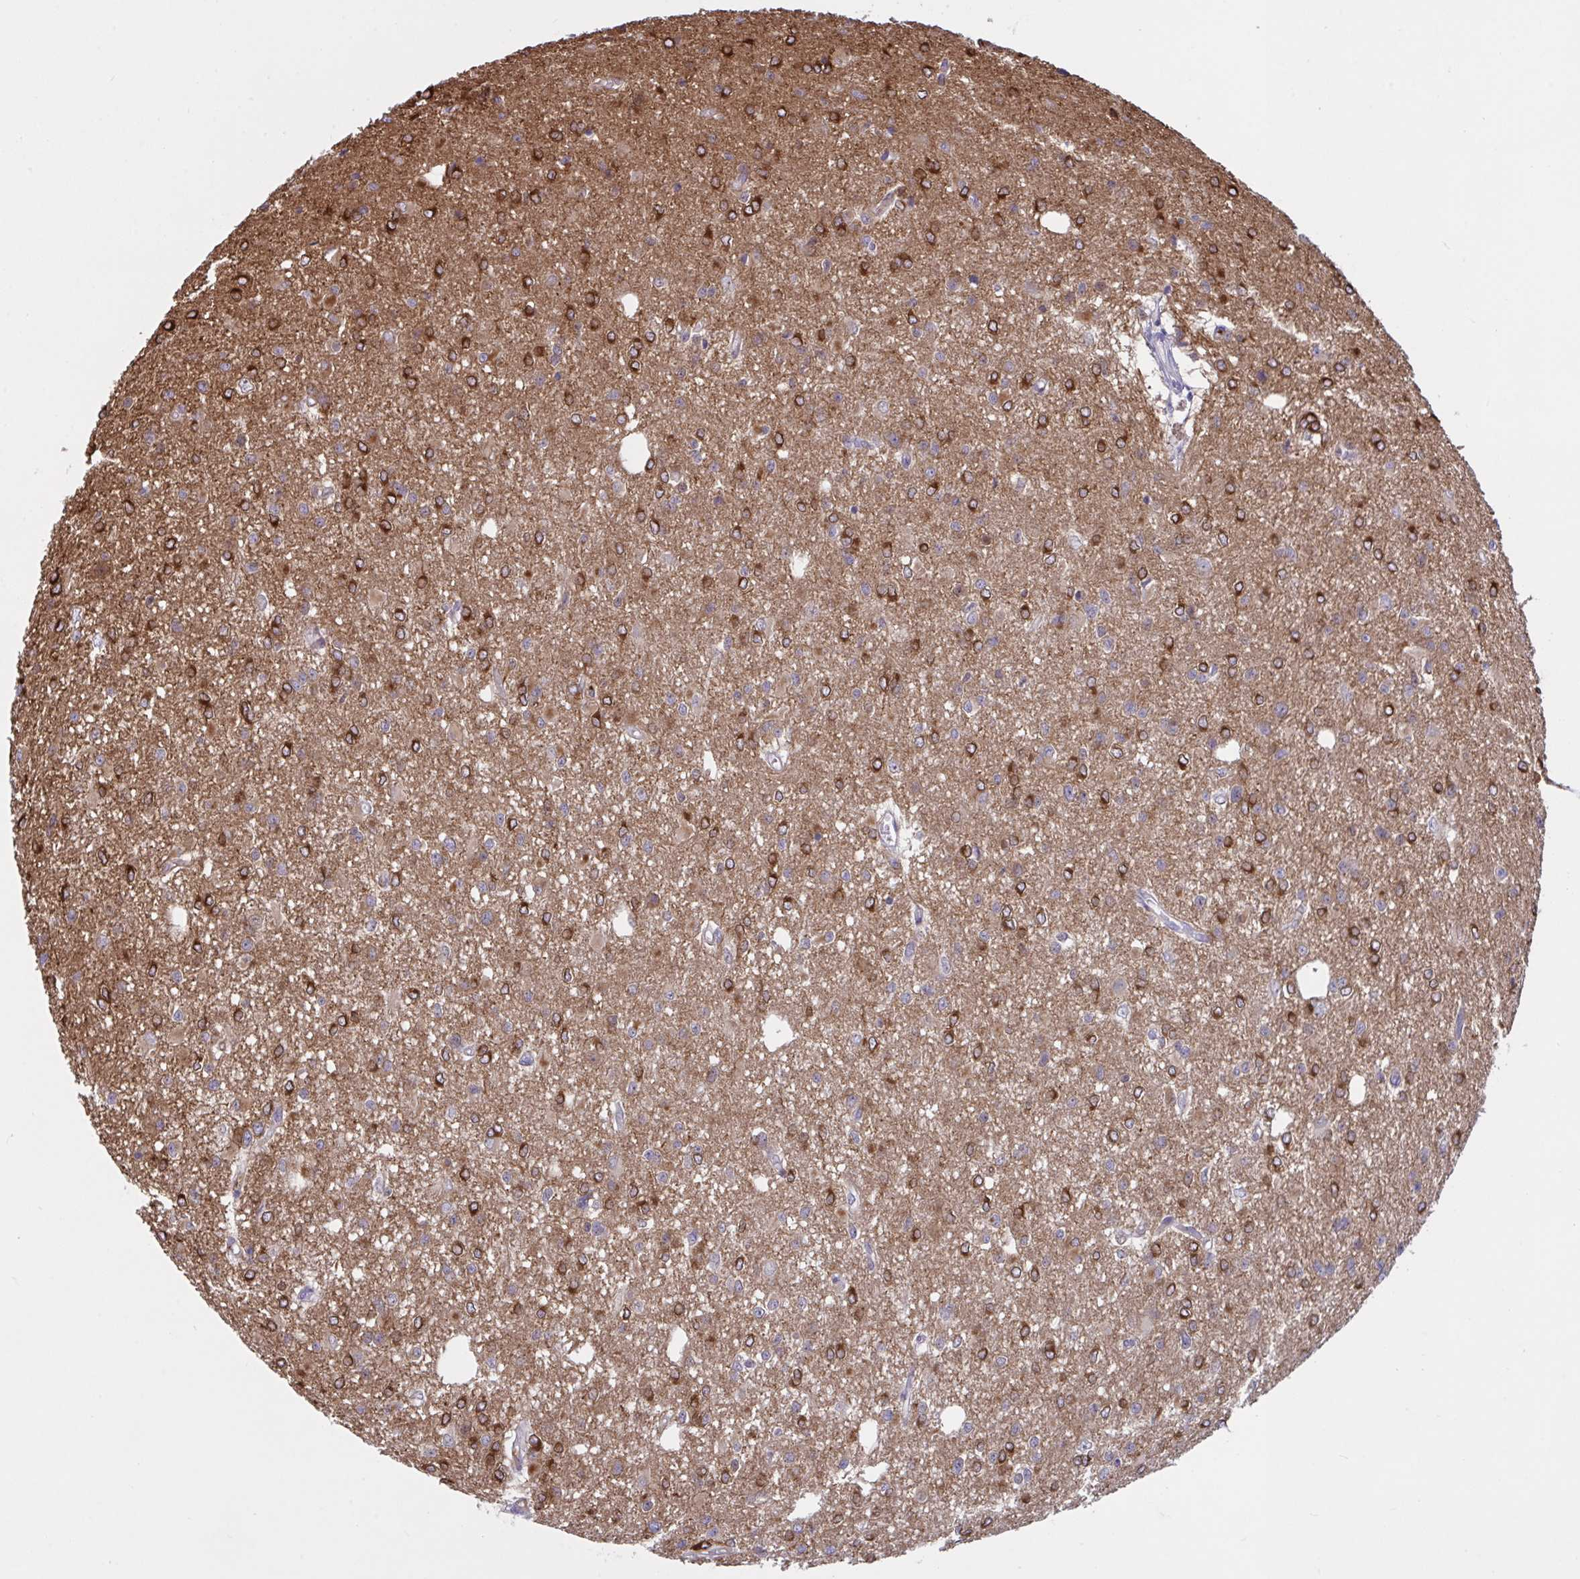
{"staining": {"intensity": "moderate", "quantity": ">75%", "location": "cytoplasmic/membranous"}, "tissue": "glioma", "cell_type": "Tumor cells", "image_type": "cancer", "snomed": [{"axis": "morphology", "description": "Glioma, malignant, Low grade"}, {"axis": "topography", "description": "Brain"}], "caption": "Glioma stained with DAB (3,3'-diaminobenzidine) immunohistochemistry displays medium levels of moderate cytoplasmic/membranous staining in approximately >75% of tumor cells.", "gene": "PRRT4", "patient": {"sex": "male", "age": 26}}